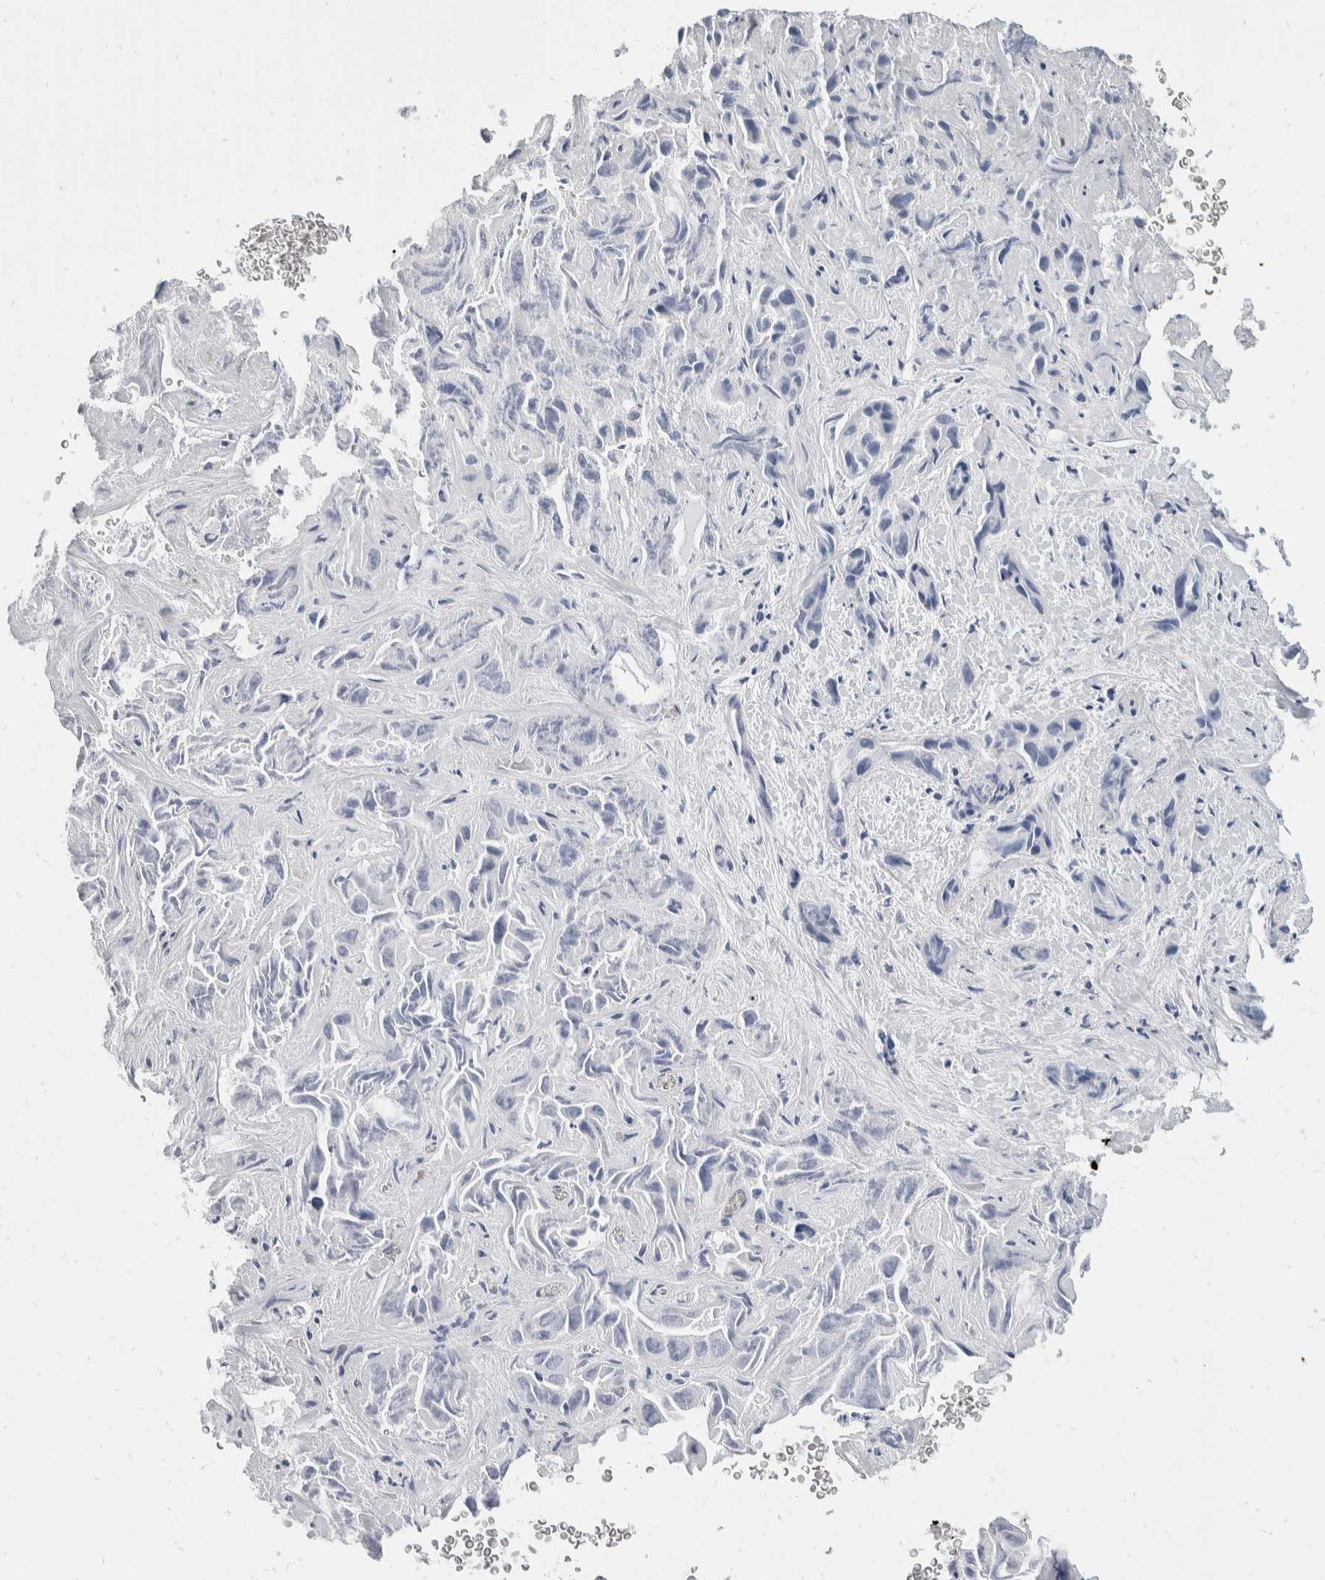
{"staining": {"intensity": "negative", "quantity": "none", "location": "none"}, "tissue": "liver cancer", "cell_type": "Tumor cells", "image_type": "cancer", "snomed": [{"axis": "morphology", "description": "Cholangiocarcinoma"}, {"axis": "topography", "description": "Liver"}], "caption": "DAB immunohistochemical staining of liver cholangiocarcinoma displays no significant positivity in tumor cells.", "gene": "CATSPERD", "patient": {"sex": "female", "age": 52}}